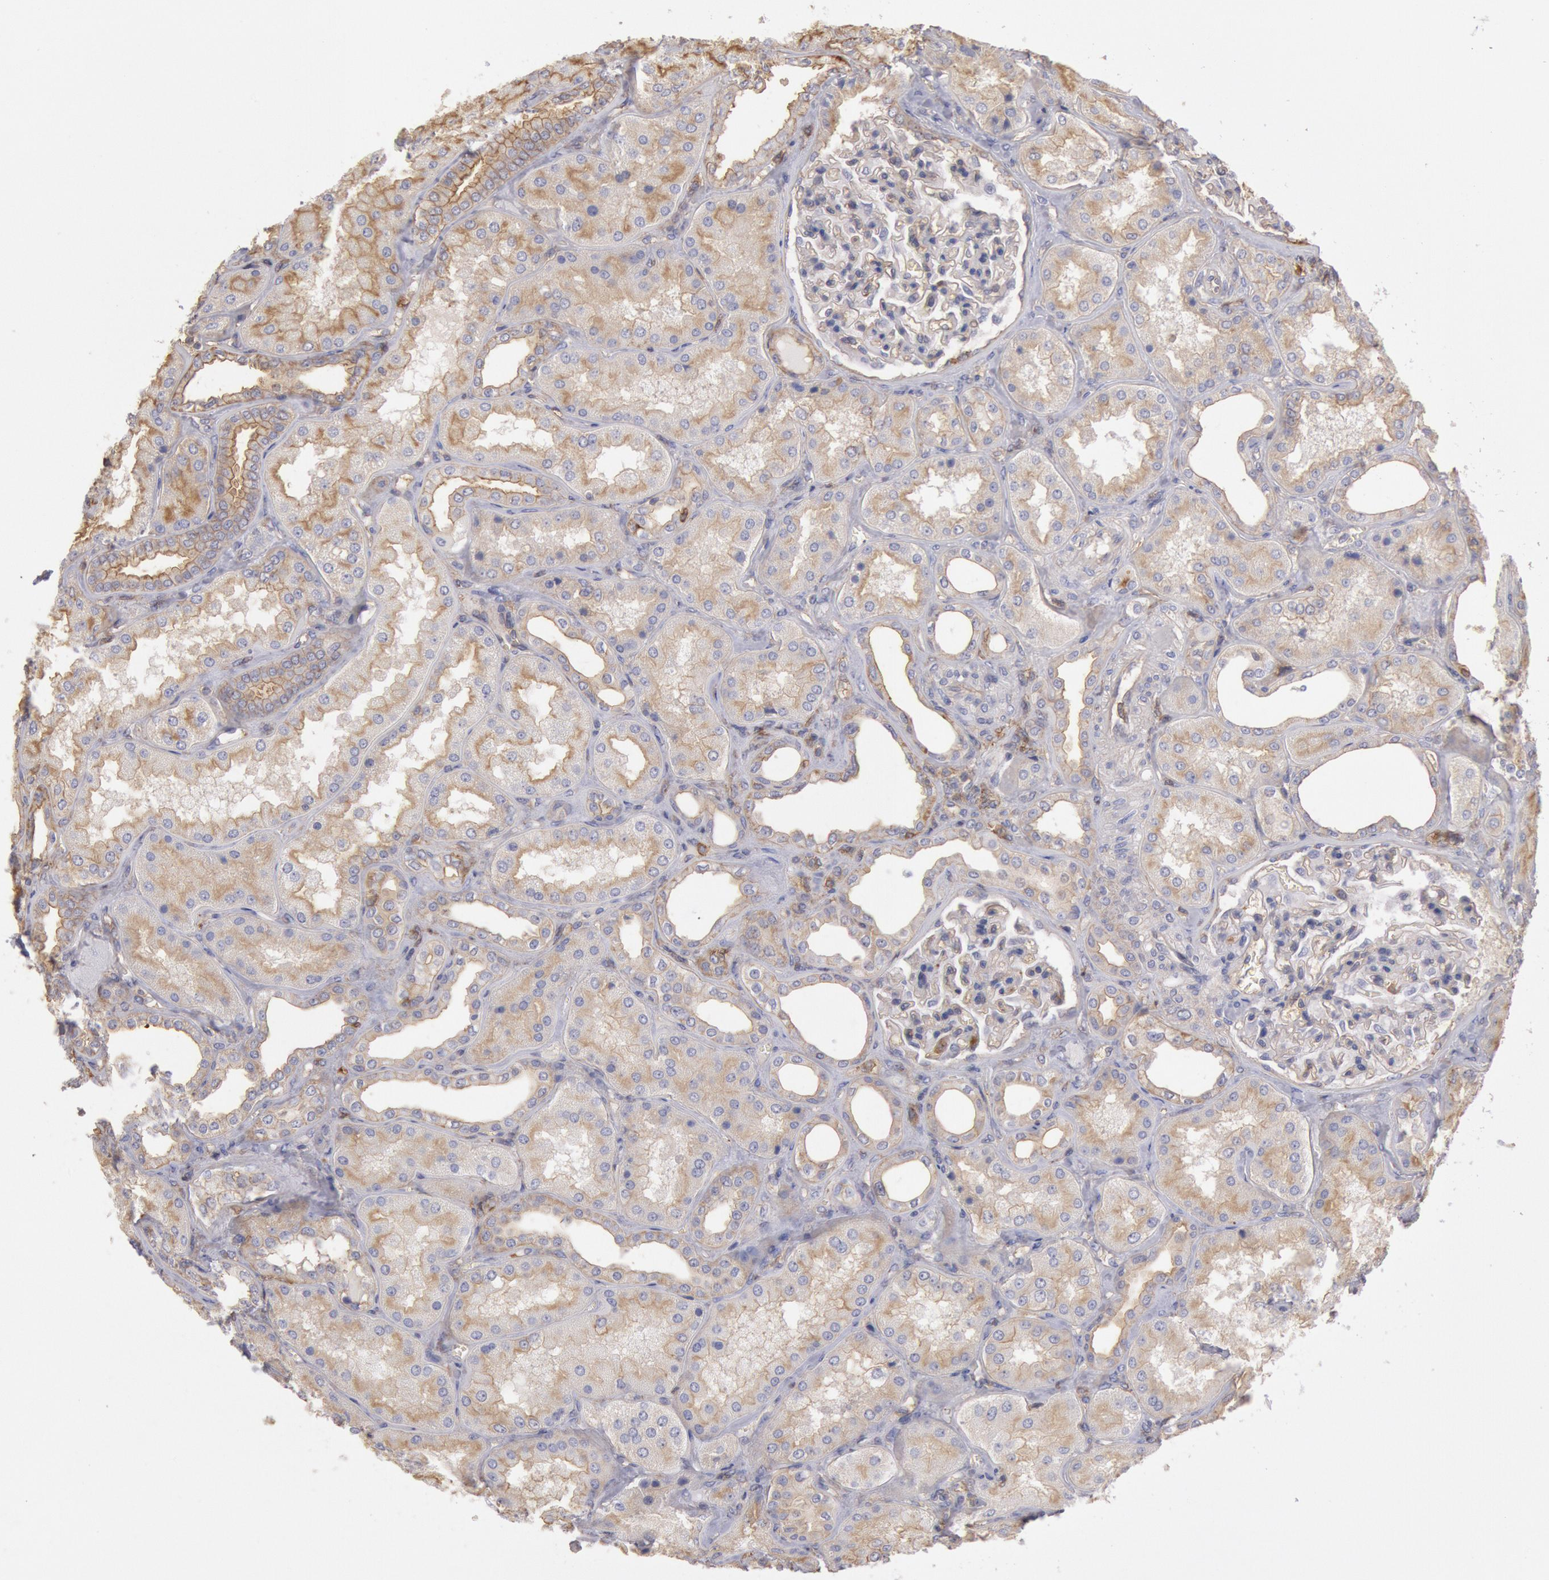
{"staining": {"intensity": "negative", "quantity": "none", "location": "none"}, "tissue": "kidney", "cell_type": "Cells in glomeruli", "image_type": "normal", "snomed": [{"axis": "morphology", "description": "Normal tissue, NOS"}, {"axis": "topography", "description": "Kidney"}], "caption": "High power microscopy micrograph of an immunohistochemistry (IHC) micrograph of normal kidney, revealing no significant staining in cells in glomeruli.", "gene": "SNAP23", "patient": {"sex": "female", "age": 56}}